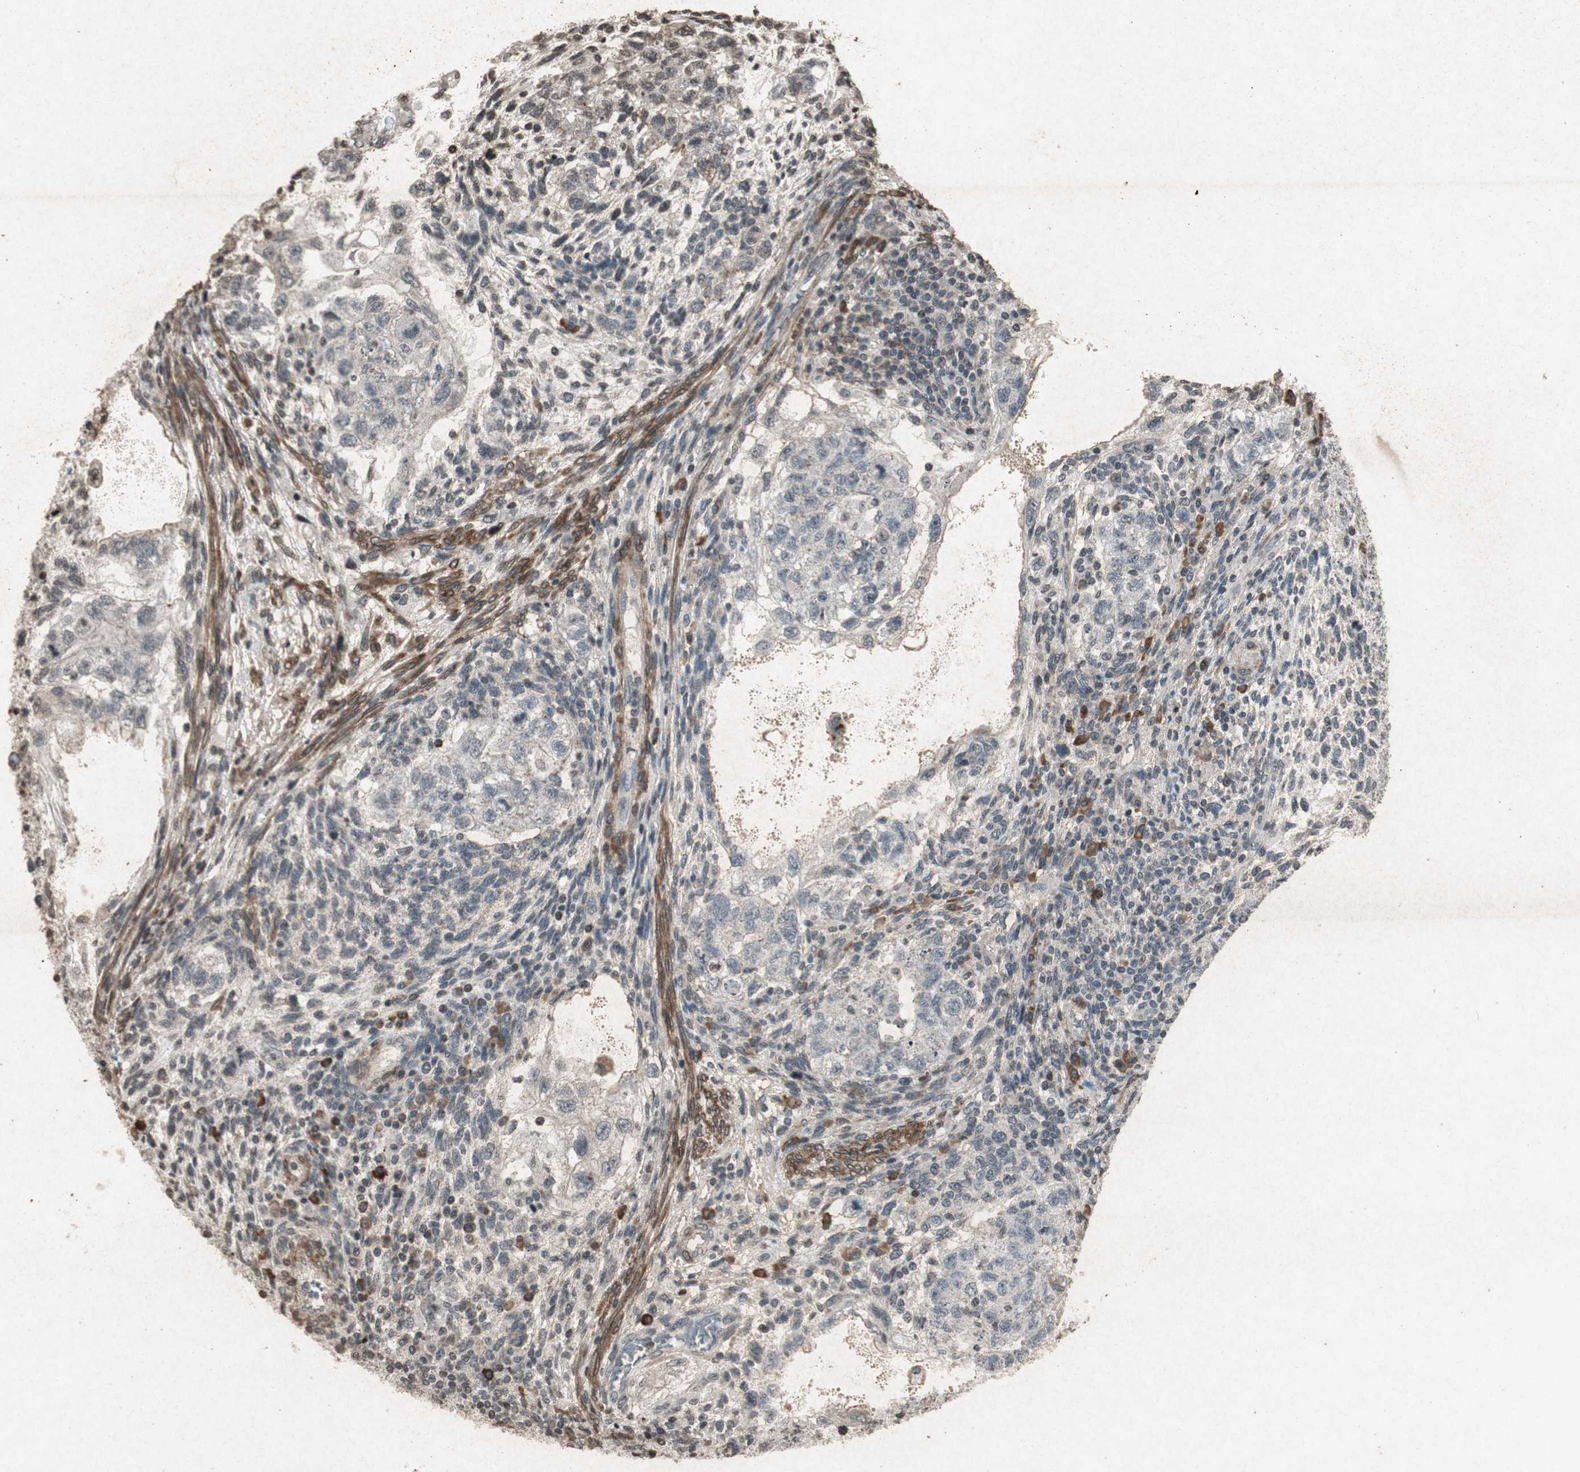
{"staining": {"intensity": "weak", "quantity": ">75%", "location": "cytoplasmic/membranous"}, "tissue": "testis cancer", "cell_type": "Tumor cells", "image_type": "cancer", "snomed": [{"axis": "morphology", "description": "Normal tissue, NOS"}, {"axis": "morphology", "description": "Carcinoma, Embryonal, NOS"}, {"axis": "topography", "description": "Testis"}], "caption": "Embryonal carcinoma (testis) stained with immunohistochemistry (IHC) demonstrates weak cytoplasmic/membranous positivity in approximately >75% of tumor cells. The staining was performed using DAB, with brown indicating positive protein expression. Nuclei are stained blue with hematoxylin.", "gene": "PRKG1", "patient": {"sex": "male", "age": 36}}